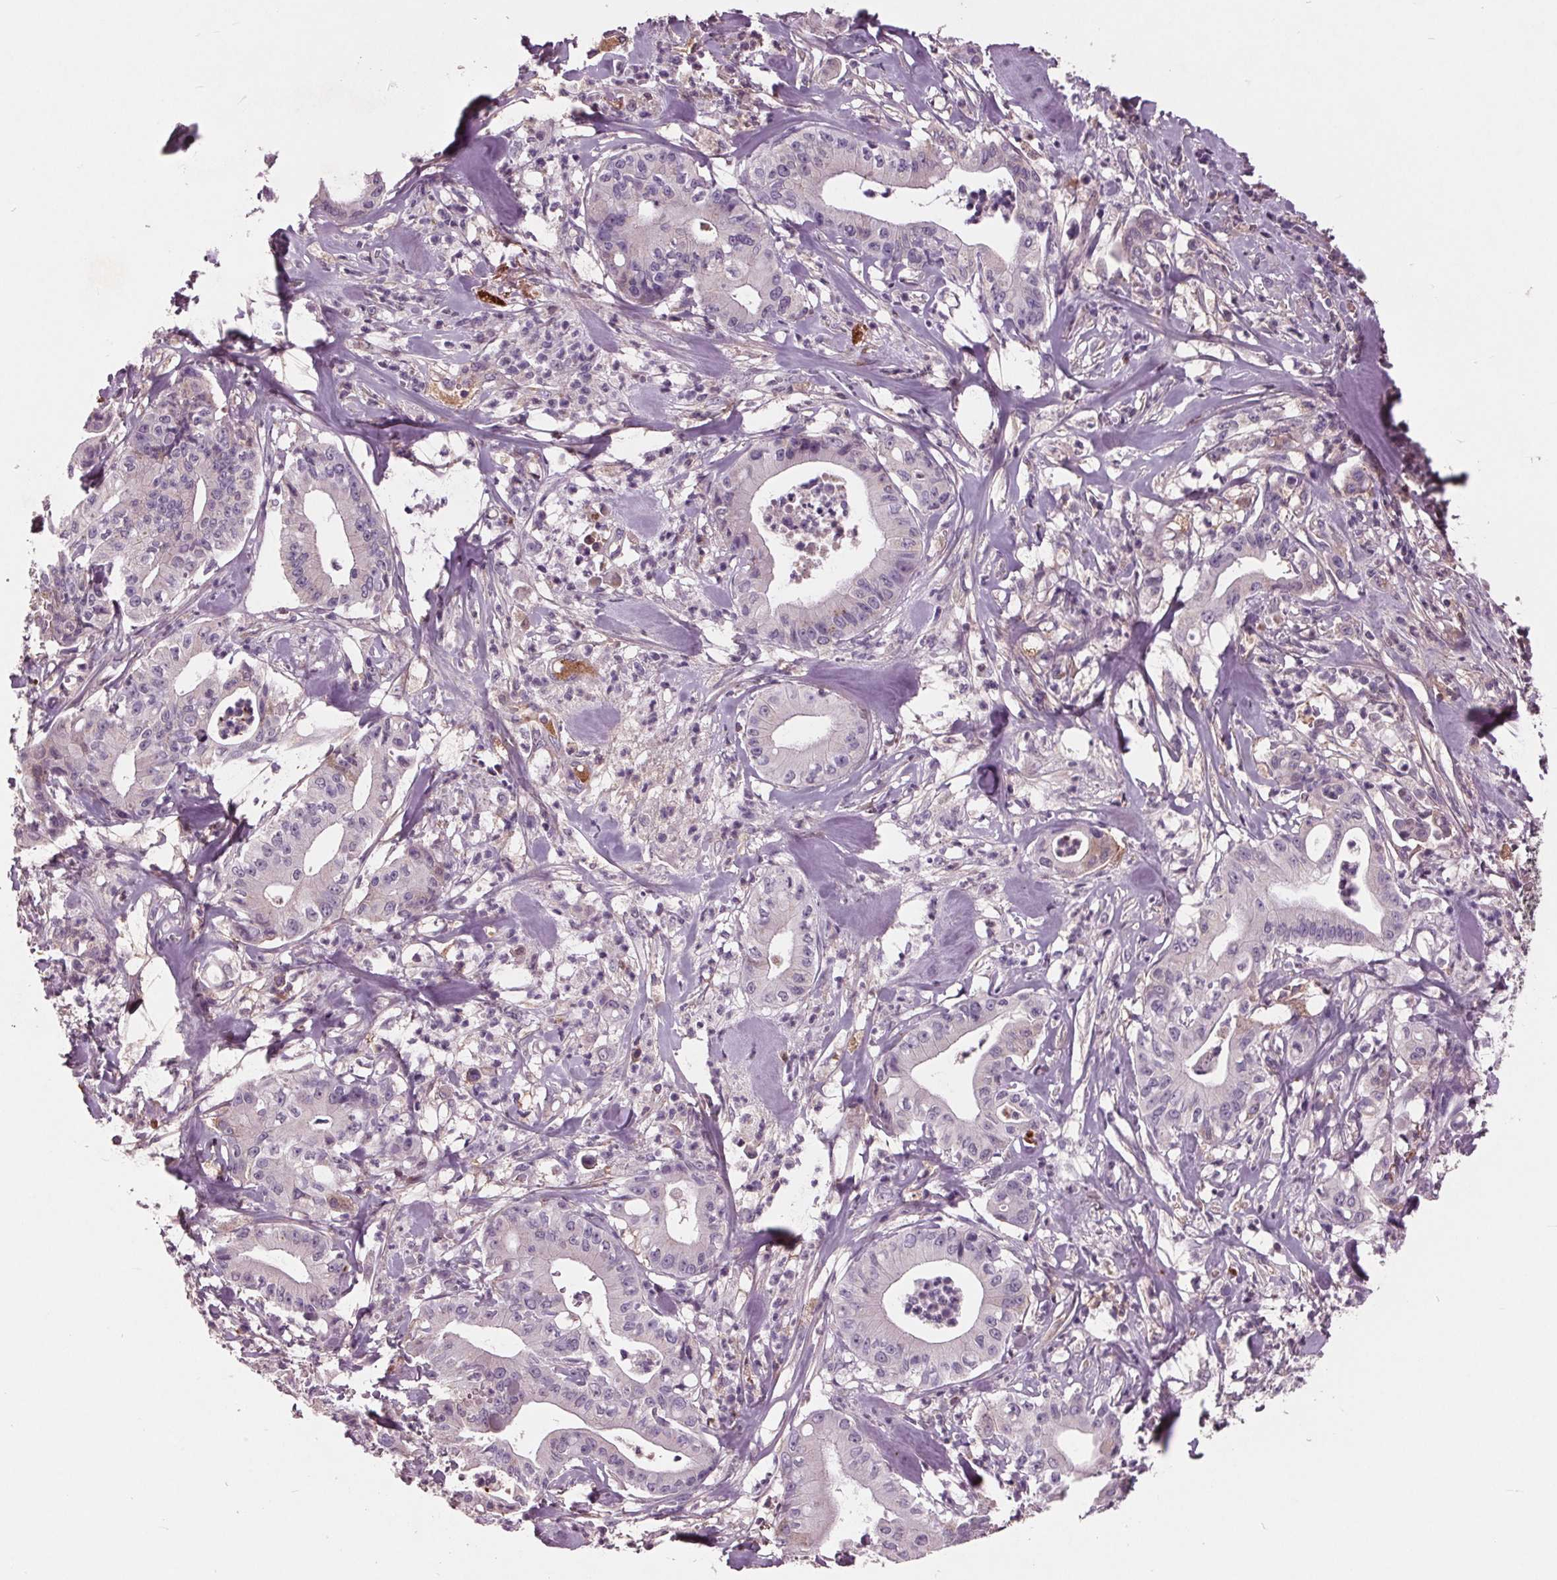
{"staining": {"intensity": "negative", "quantity": "none", "location": "none"}, "tissue": "pancreatic cancer", "cell_type": "Tumor cells", "image_type": "cancer", "snomed": [{"axis": "morphology", "description": "Adenocarcinoma, NOS"}, {"axis": "topography", "description": "Pancreas"}], "caption": "IHC micrograph of neoplastic tissue: human adenocarcinoma (pancreatic) stained with DAB shows no significant protein staining in tumor cells.", "gene": "C6", "patient": {"sex": "male", "age": 71}}